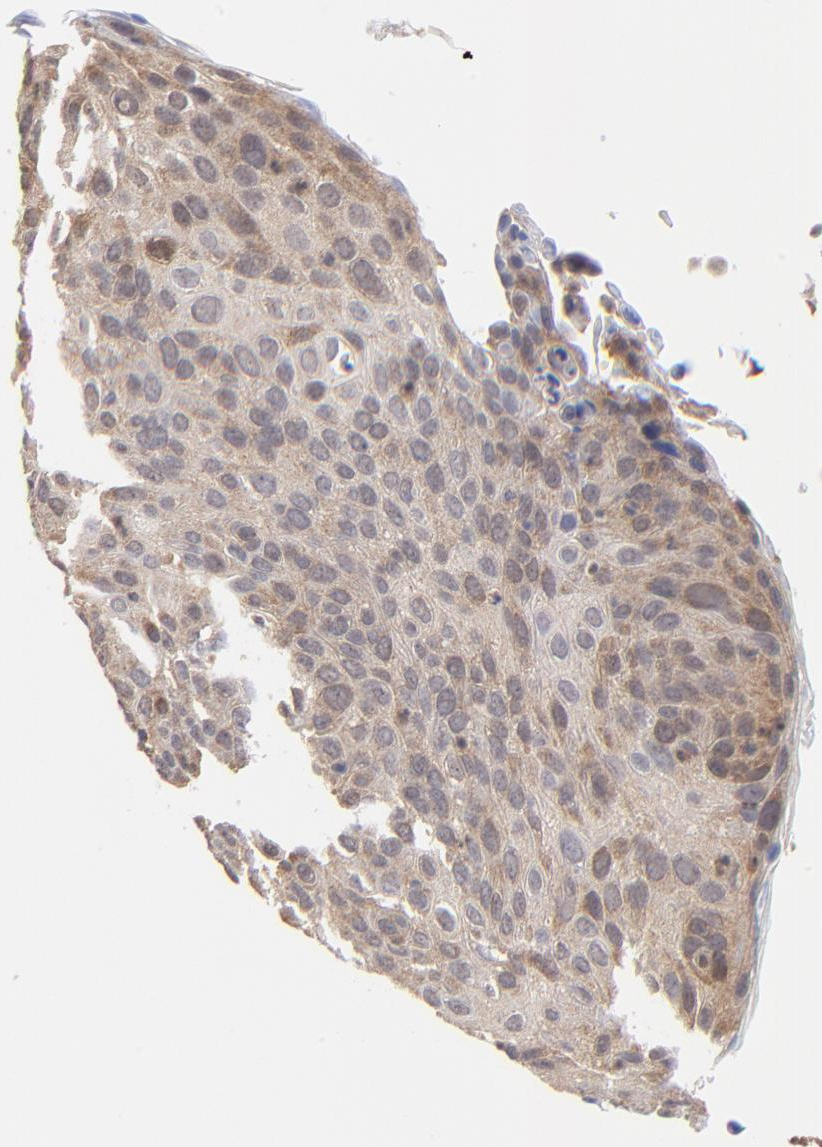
{"staining": {"intensity": "weak", "quantity": ">75%", "location": "cytoplasmic/membranous"}, "tissue": "skin cancer", "cell_type": "Tumor cells", "image_type": "cancer", "snomed": [{"axis": "morphology", "description": "Squamous cell carcinoma, NOS"}, {"axis": "topography", "description": "Skin"}], "caption": "The micrograph exhibits immunohistochemical staining of skin squamous cell carcinoma. There is weak cytoplasmic/membranous positivity is appreciated in approximately >75% of tumor cells. (DAB IHC, brown staining for protein, blue staining for nuclei).", "gene": "PCMT1", "patient": {"sex": "male", "age": 87}}